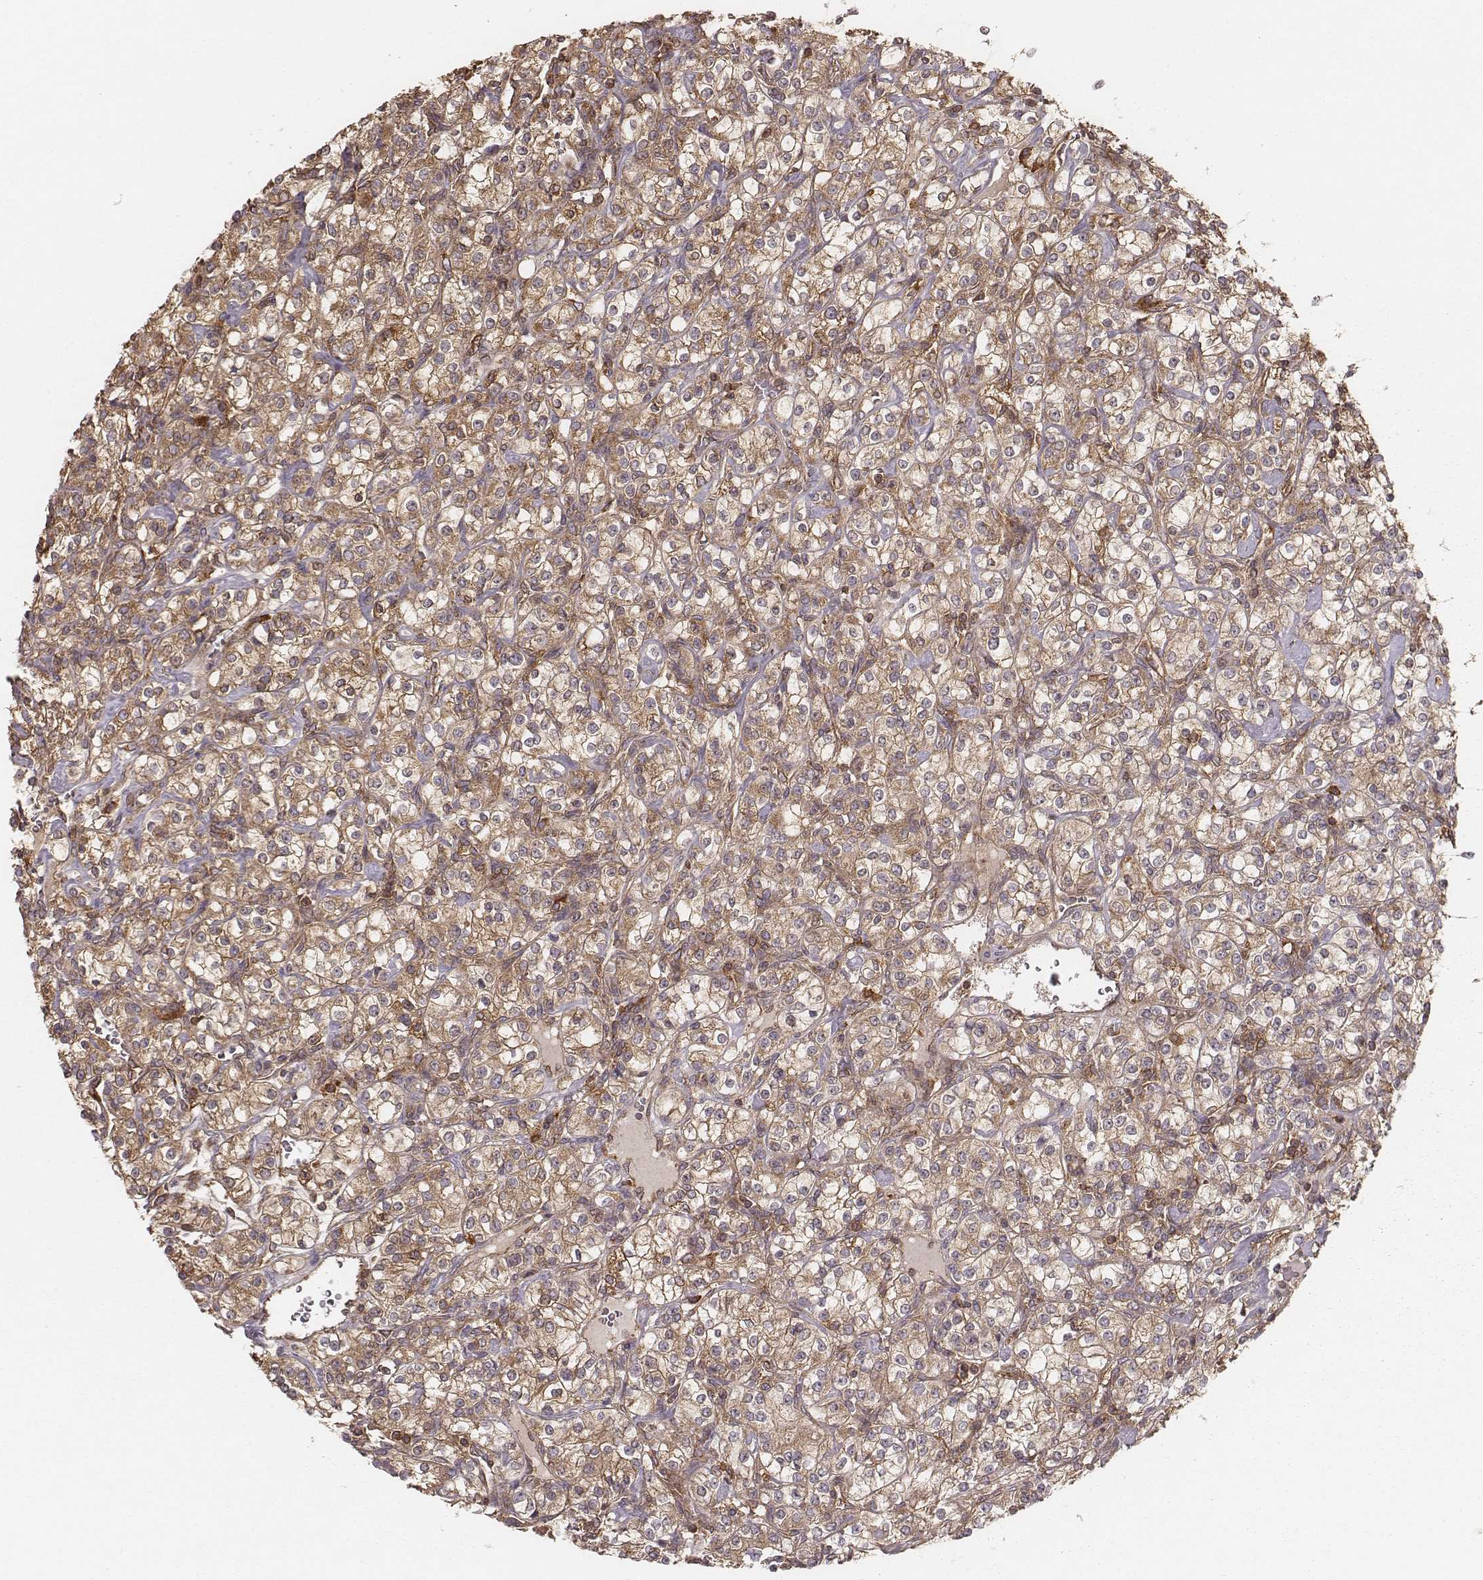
{"staining": {"intensity": "weak", "quantity": ">75%", "location": "cytoplasmic/membranous"}, "tissue": "renal cancer", "cell_type": "Tumor cells", "image_type": "cancer", "snomed": [{"axis": "morphology", "description": "Adenocarcinoma, NOS"}, {"axis": "topography", "description": "Kidney"}], "caption": "Tumor cells reveal weak cytoplasmic/membranous expression in about >75% of cells in renal cancer.", "gene": "CARS1", "patient": {"sex": "male", "age": 77}}